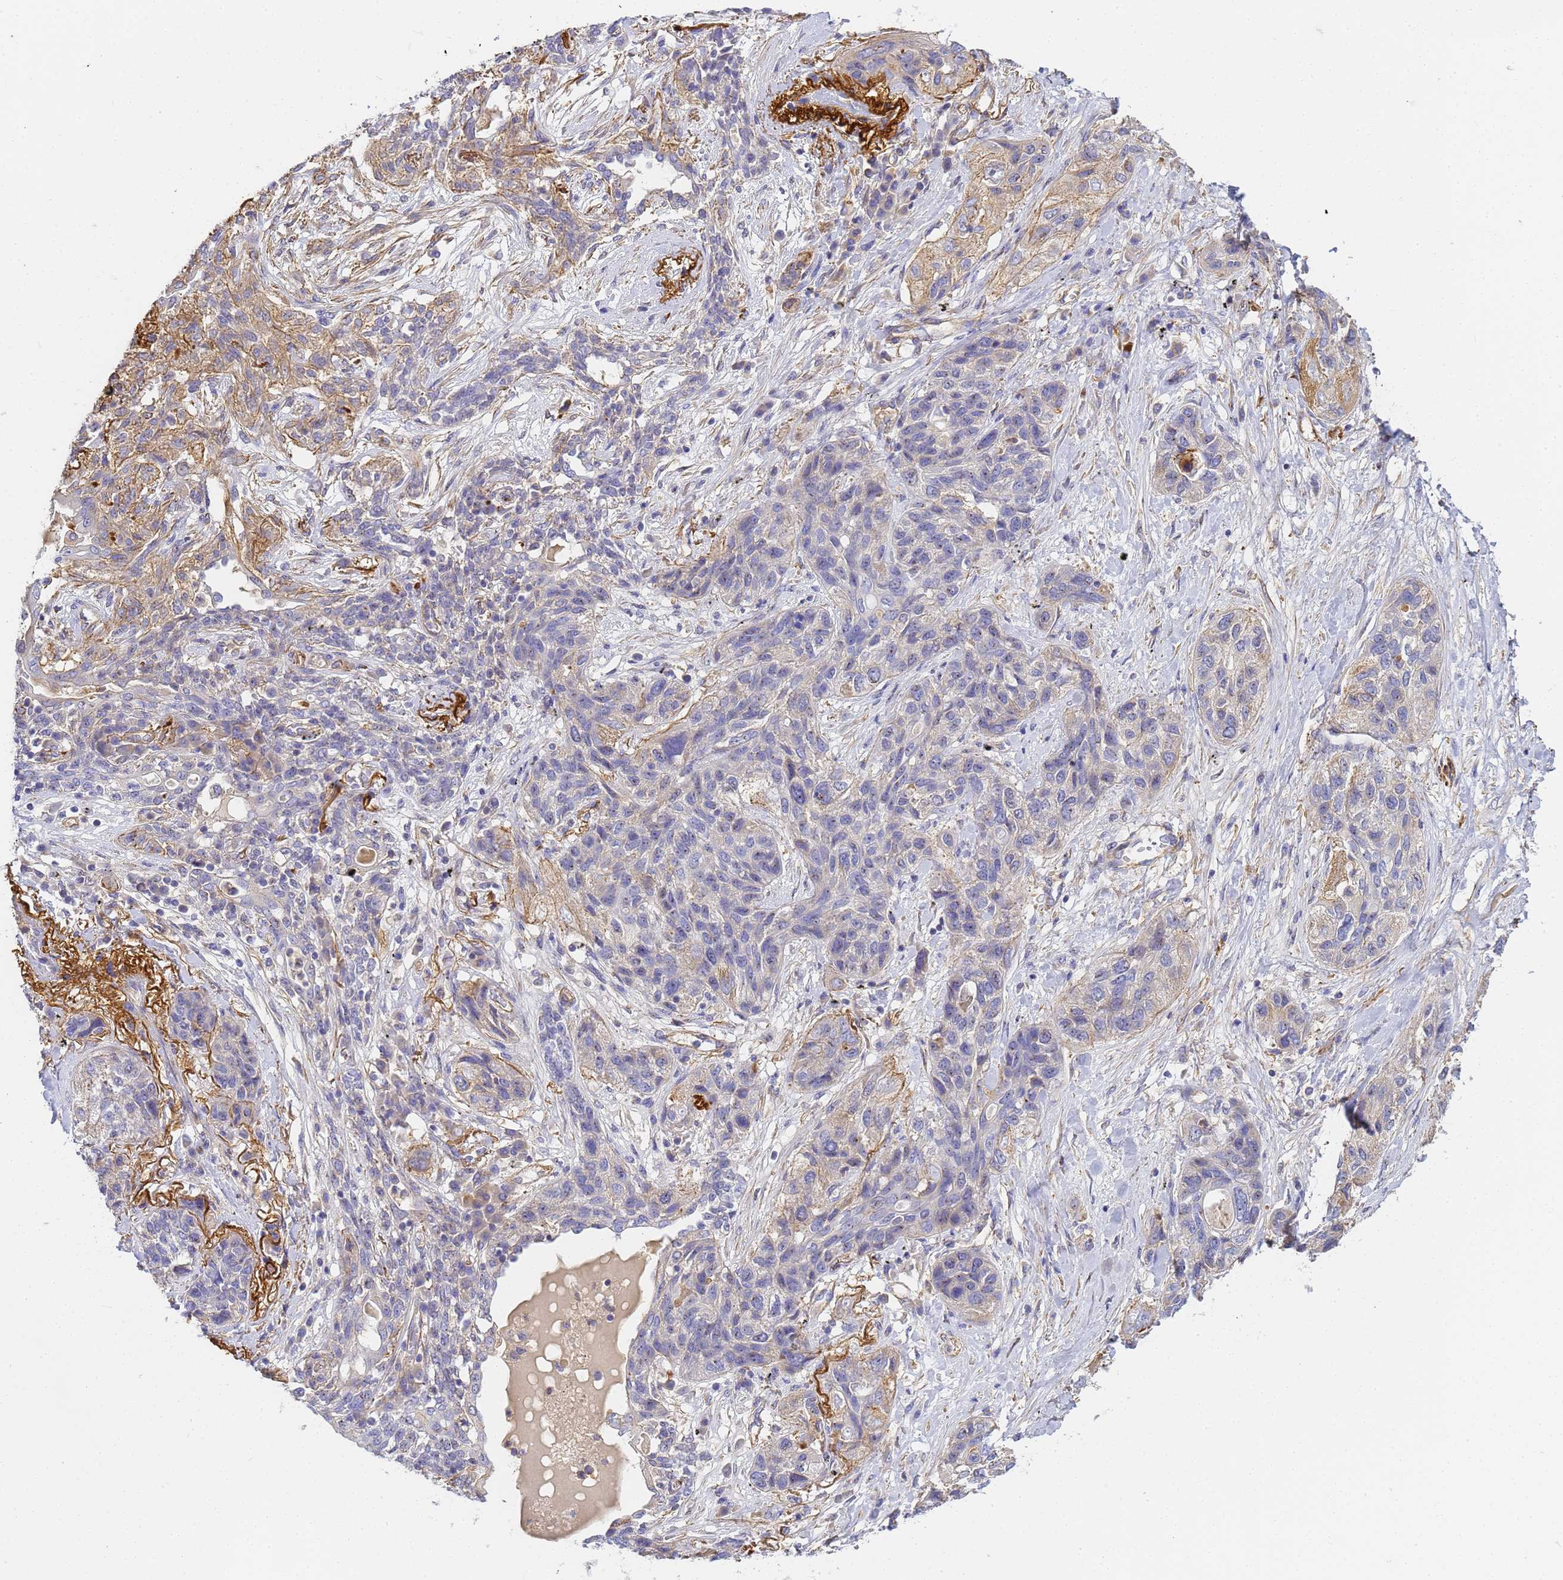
{"staining": {"intensity": "negative", "quantity": "none", "location": "none"}, "tissue": "lung cancer", "cell_type": "Tumor cells", "image_type": "cancer", "snomed": [{"axis": "morphology", "description": "Squamous cell carcinoma, NOS"}, {"axis": "topography", "description": "Lung"}], "caption": "This is an immunohistochemistry micrograph of lung cancer. There is no expression in tumor cells.", "gene": "MYL12A", "patient": {"sex": "female", "age": 70}}